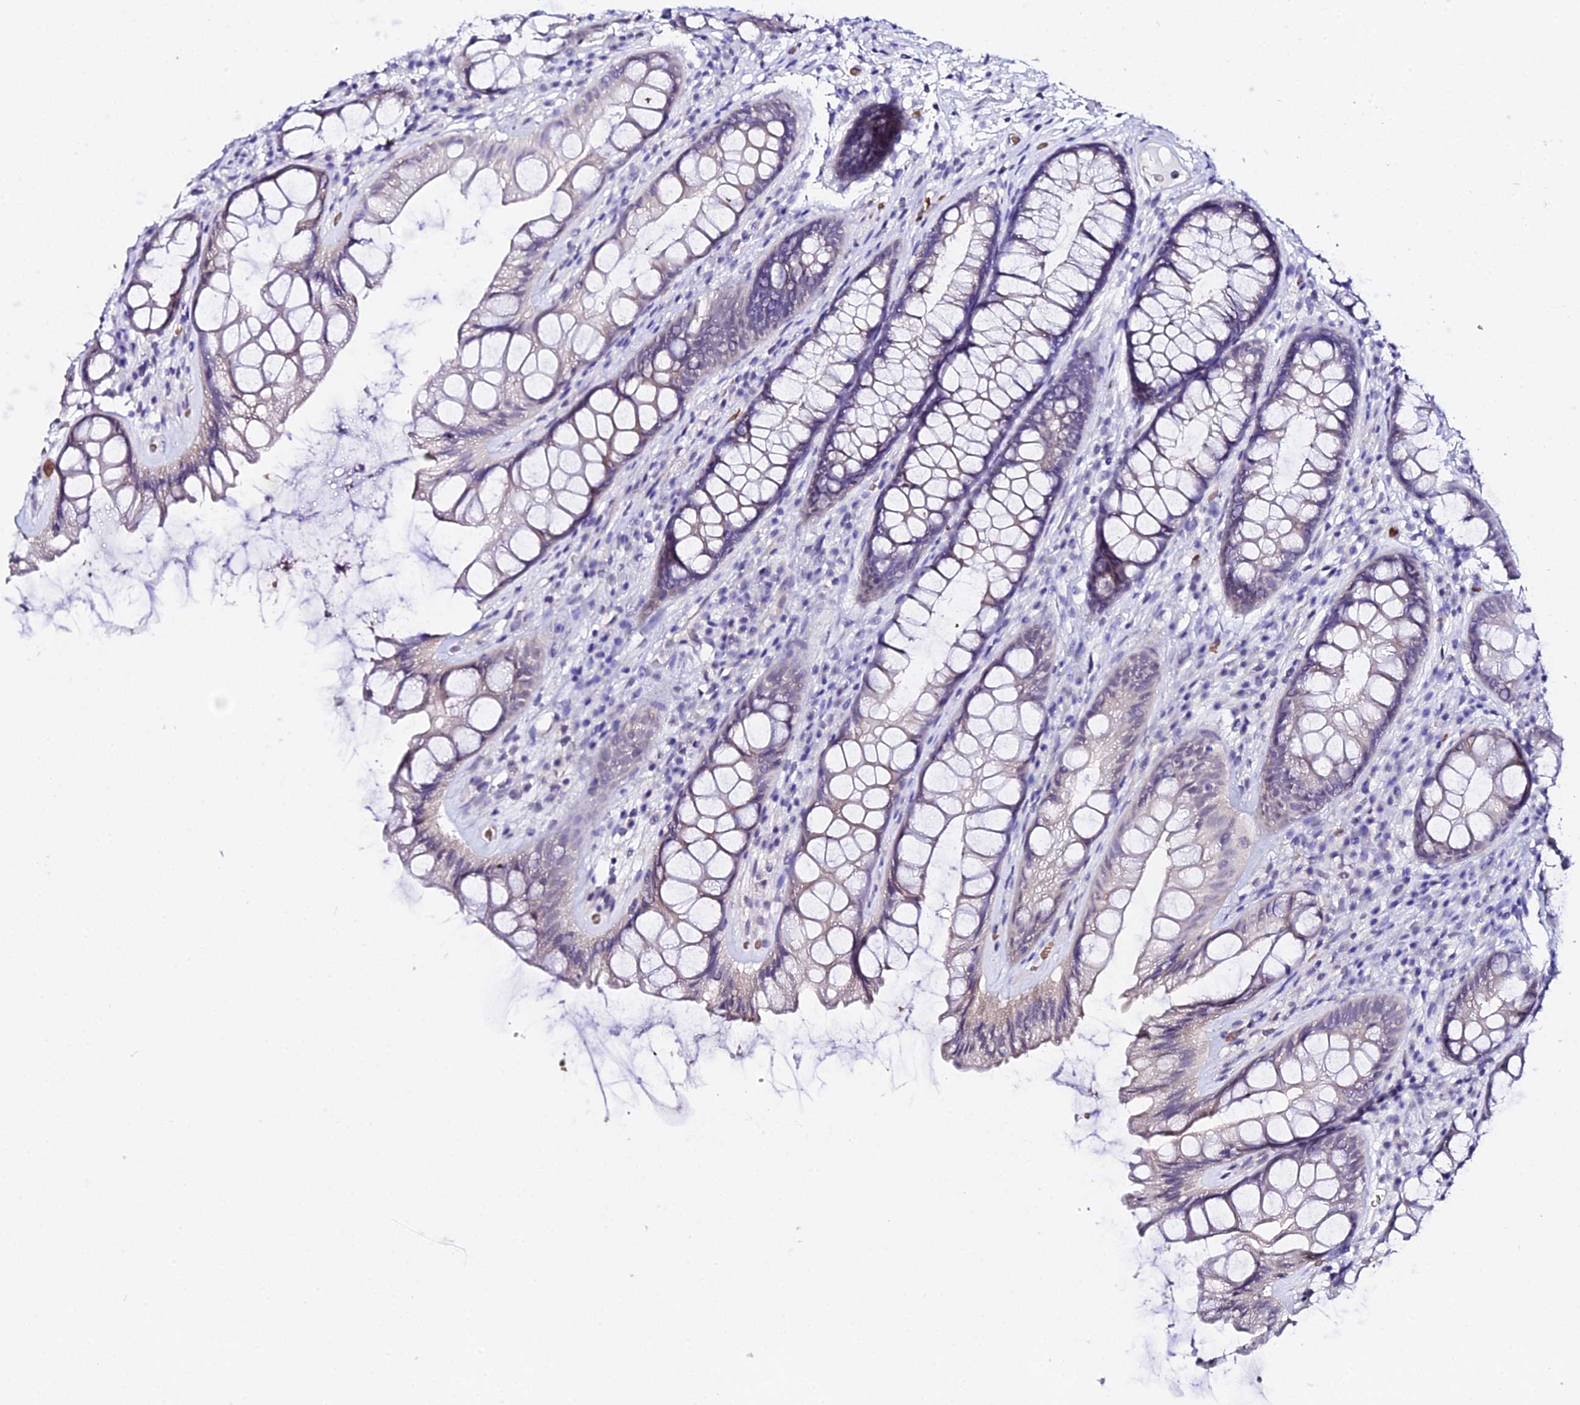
{"staining": {"intensity": "negative", "quantity": "none", "location": "none"}, "tissue": "rectum", "cell_type": "Glandular cells", "image_type": "normal", "snomed": [{"axis": "morphology", "description": "Normal tissue, NOS"}, {"axis": "topography", "description": "Rectum"}], "caption": "Rectum stained for a protein using IHC shows no expression glandular cells.", "gene": "CFAP45", "patient": {"sex": "male", "age": 74}}